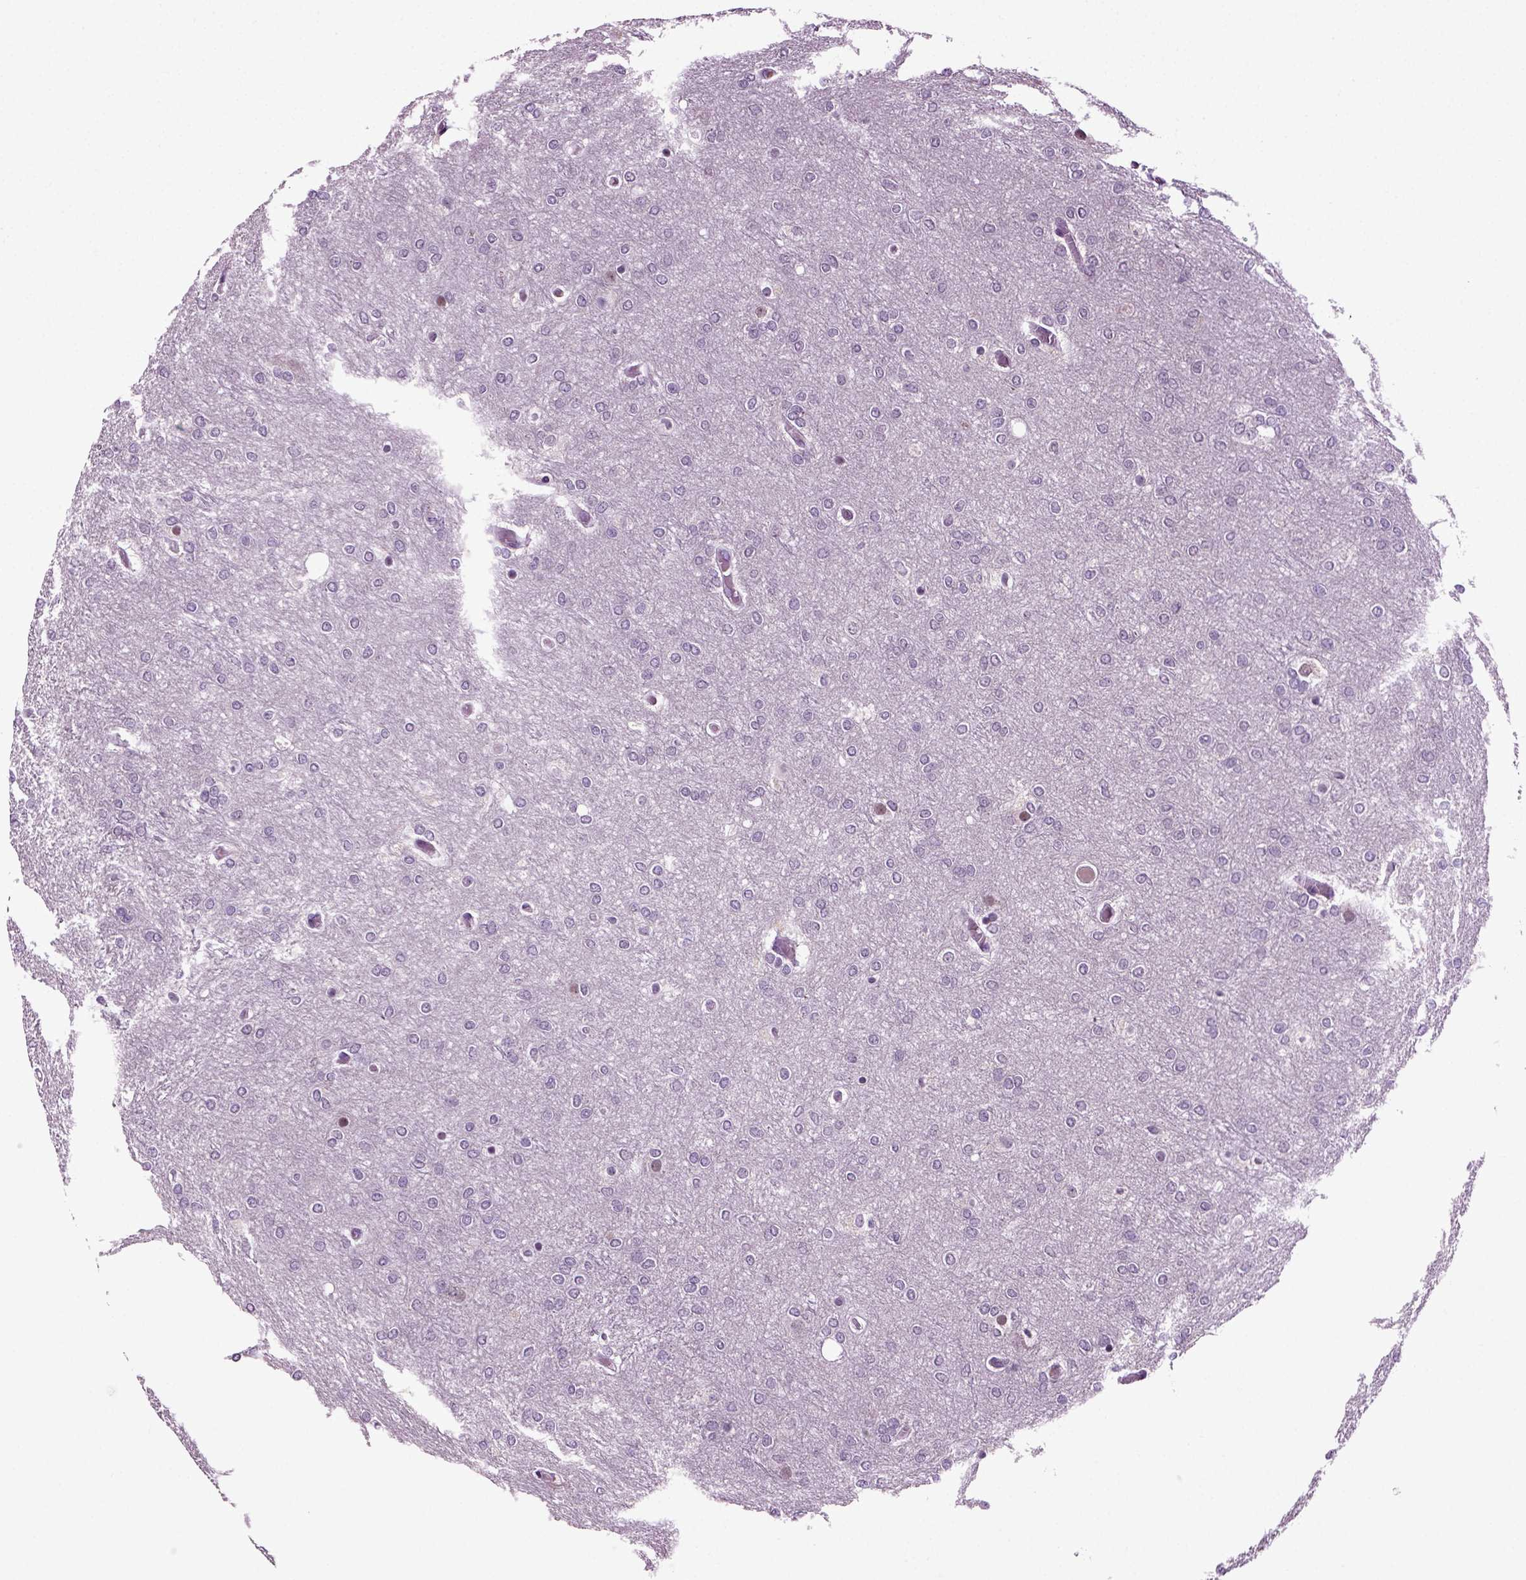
{"staining": {"intensity": "negative", "quantity": "none", "location": "none"}, "tissue": "glioma", "cell_type": "Tumor cells", "image_type": "cancer", "snomed": [{"axis": "morphology", "description": "Glioma, malignant, High grade"}, {"axis": "topography", "description": "Brain"}], "caption": "High power microscopy histopathology image of an IHC micrograph of malignant glioma (high-grade), revealing no significant expression in tumor cells.", "gene": "SPATA17", "patient": {"sex": "female", "age": 61}}